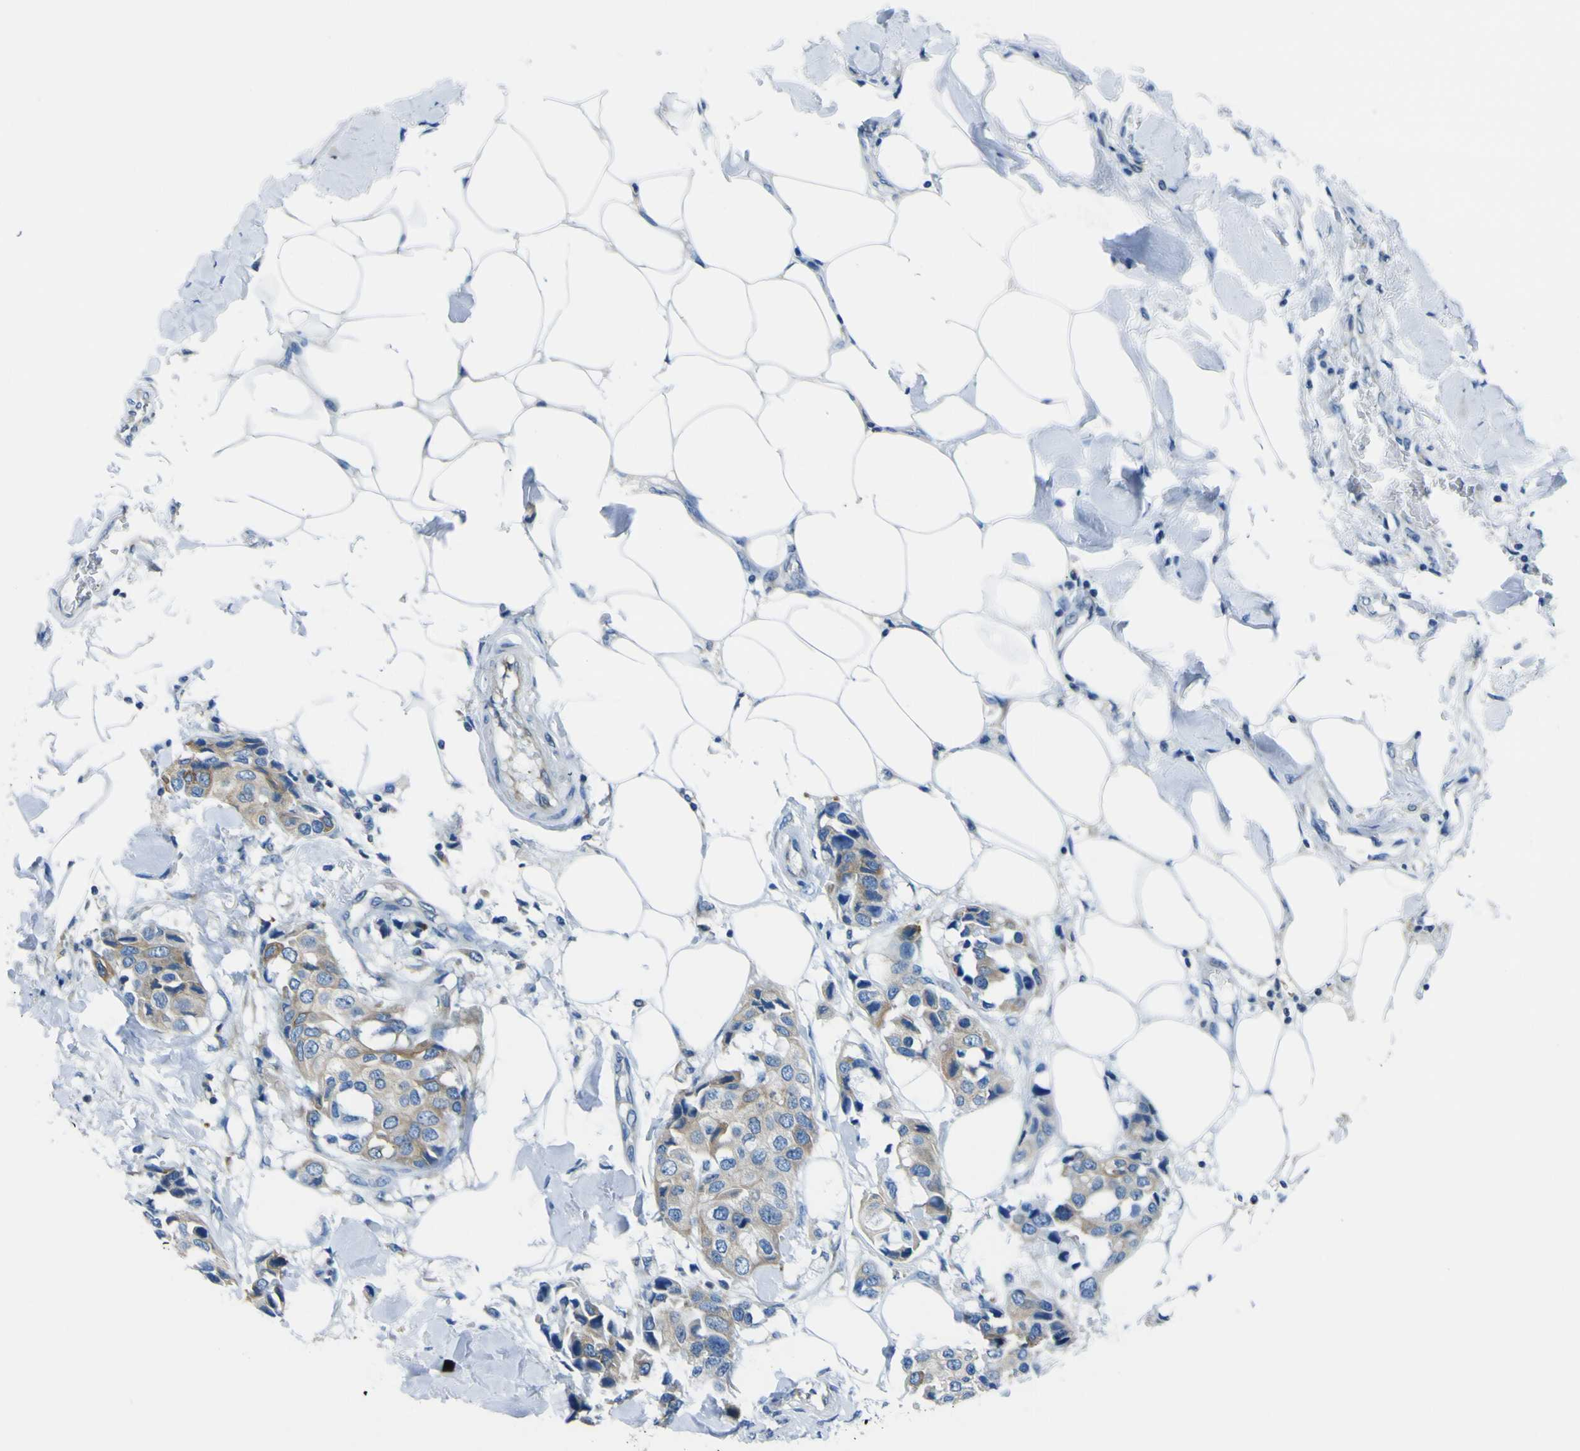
{"staining": {"intensity": "weak", "quantity": ">75%", "location": "cytoplasmic/membranous"}, "tissue": "breast cancer", "cell_type": "Tumor cells", "image_type": "cancer", "snomed": [{"axis": "morphology", "description": "Duct carcinoma"}, {"axis": "topography", "description": "Breast"}], "caption": "A photomicrograph of breast intraductal carcinoma stained for a protein reveals weak cytoplasmic/membranous brown staining in tumor cells.", "gene": "STIM1", "patient": {"sex": "female", "age": 80}}